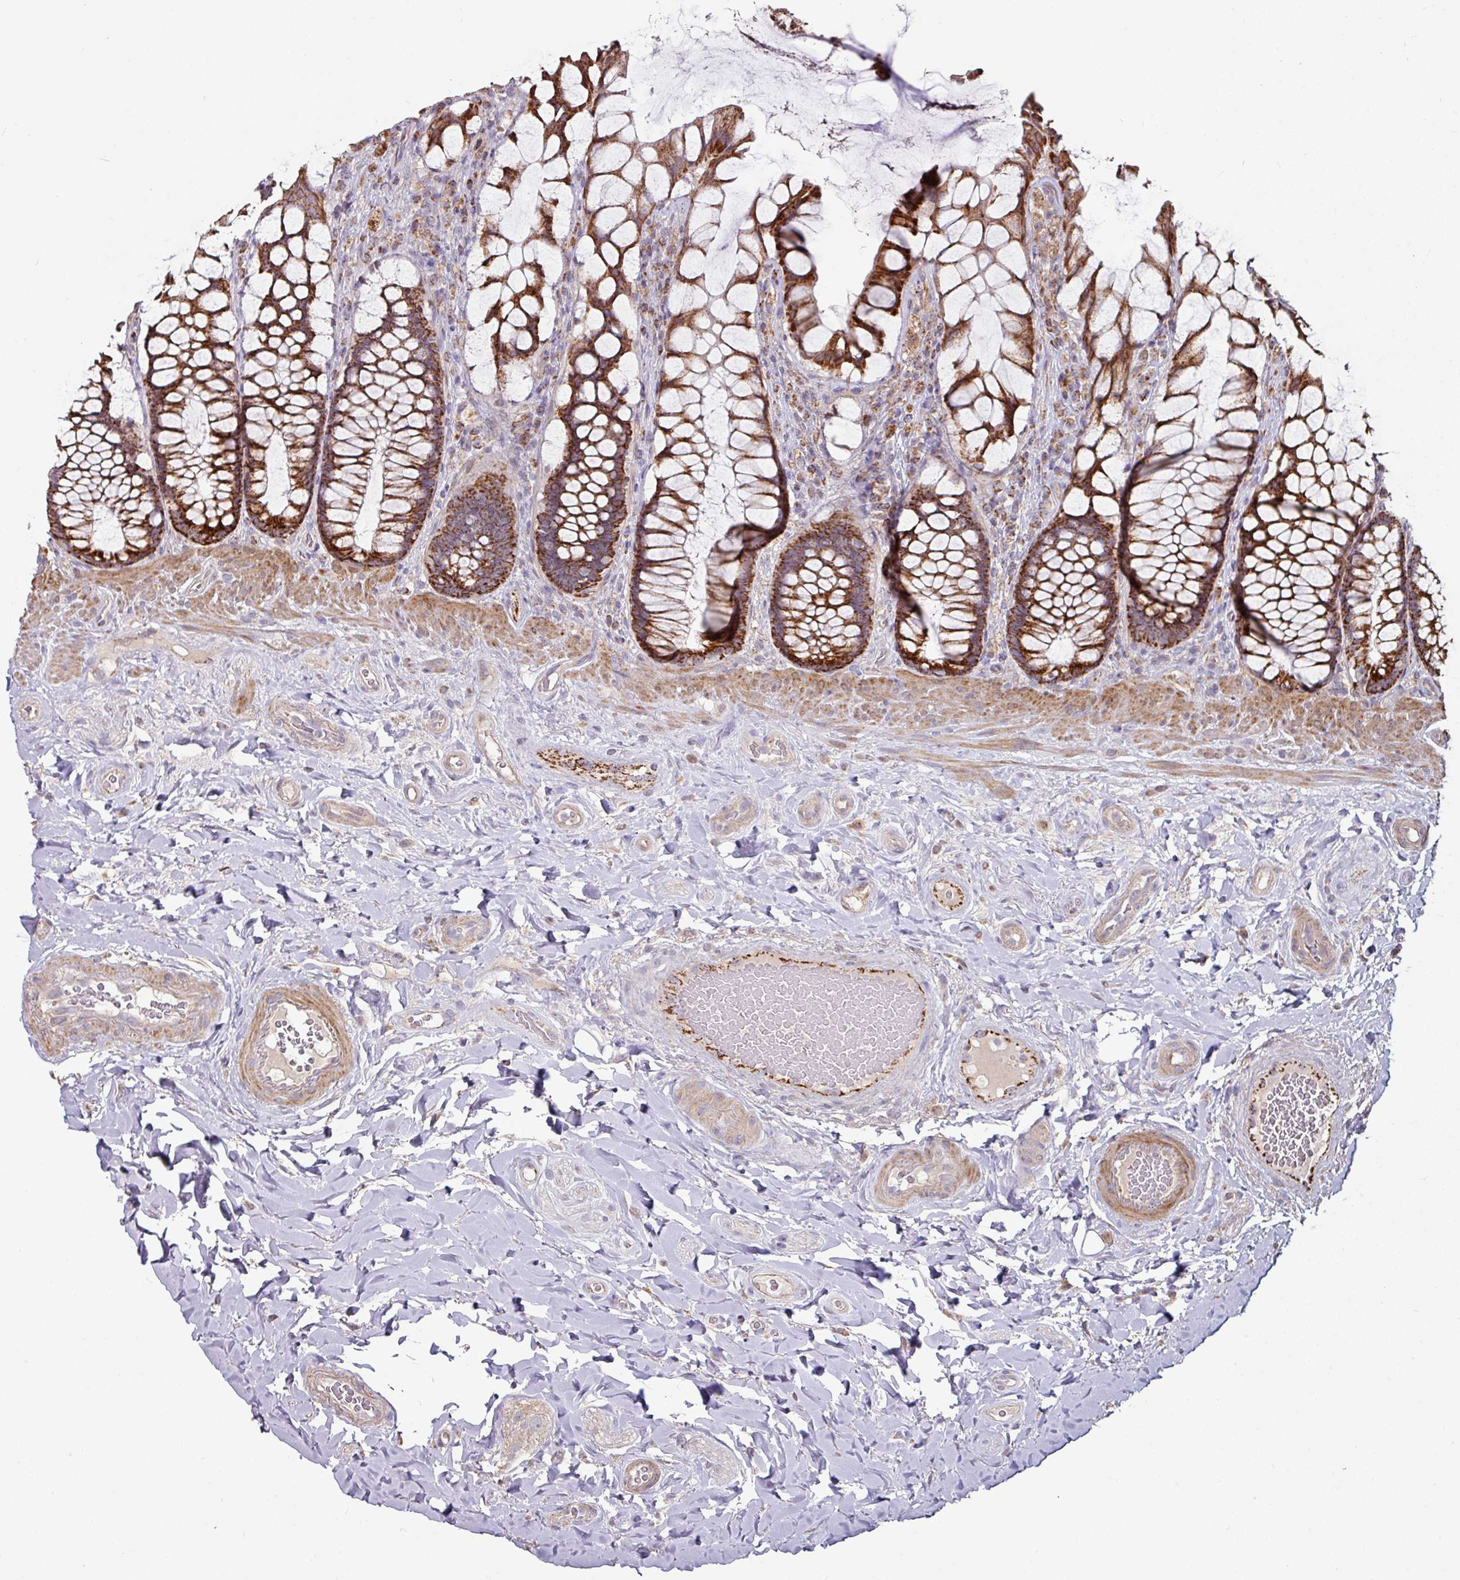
{"staining": {"intensity": "strong", "quantity": ">75%", "location": "cytoplasmic/membranous"}, "tissue": "rectum", "cell_type": "Glandular cells", "image_type": "normal", "snomed": [{"axis": "morphology", "description": "Normal tissue, NOS"}, {"axis": "topography", "description": "Rectum"}], "caption": "Immunohistochemistry (IHC) photomicrograph of unremarkable rectum: human rectum stained using IHC displays high levels of strong protein expression localized specifically in the cytoplasmic/membranous of glandular cells, appearing as a cytoplasmic/membranous brown color.", "gene": "OR2D3", "patient": {"sex": "female", "age": 58}}